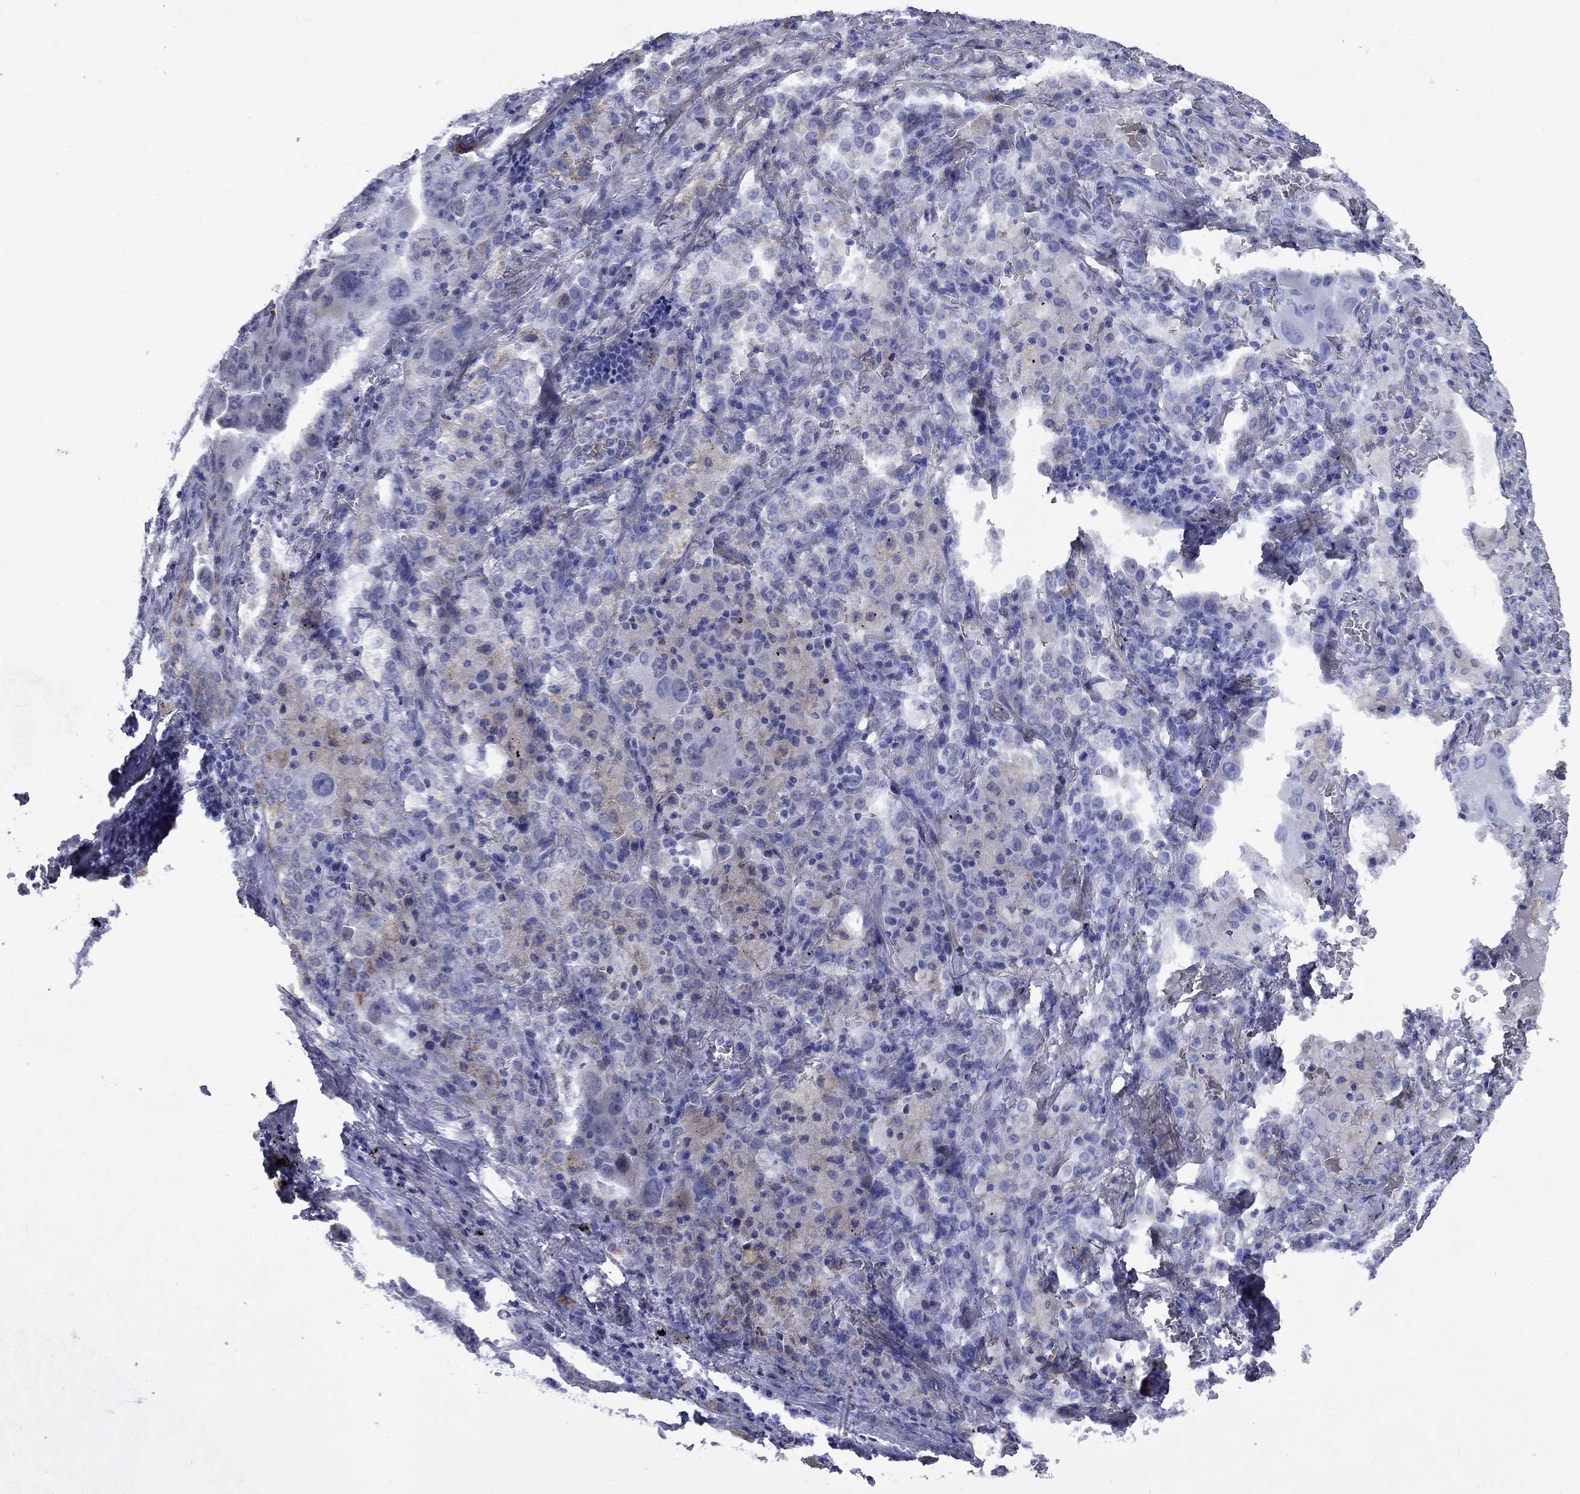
{"staining": {"intensity": "negative", "quantity": "none", "location": "none"}, "tissue": "lung cancer", "cell_type": "Tumor cells", "image_type": "cancer", "snomed": [{"axis": "morphology", "description": "Adenocarcinoma, NOS"}, {"axis": "topography", "description": "Lung"}], "caption": "IHC image of human lung cancer stained for a protein (brown), which reveals no expression in tumor cells.", "gene": "STAB2", "patient": {"sex": "female", "age": 61}}